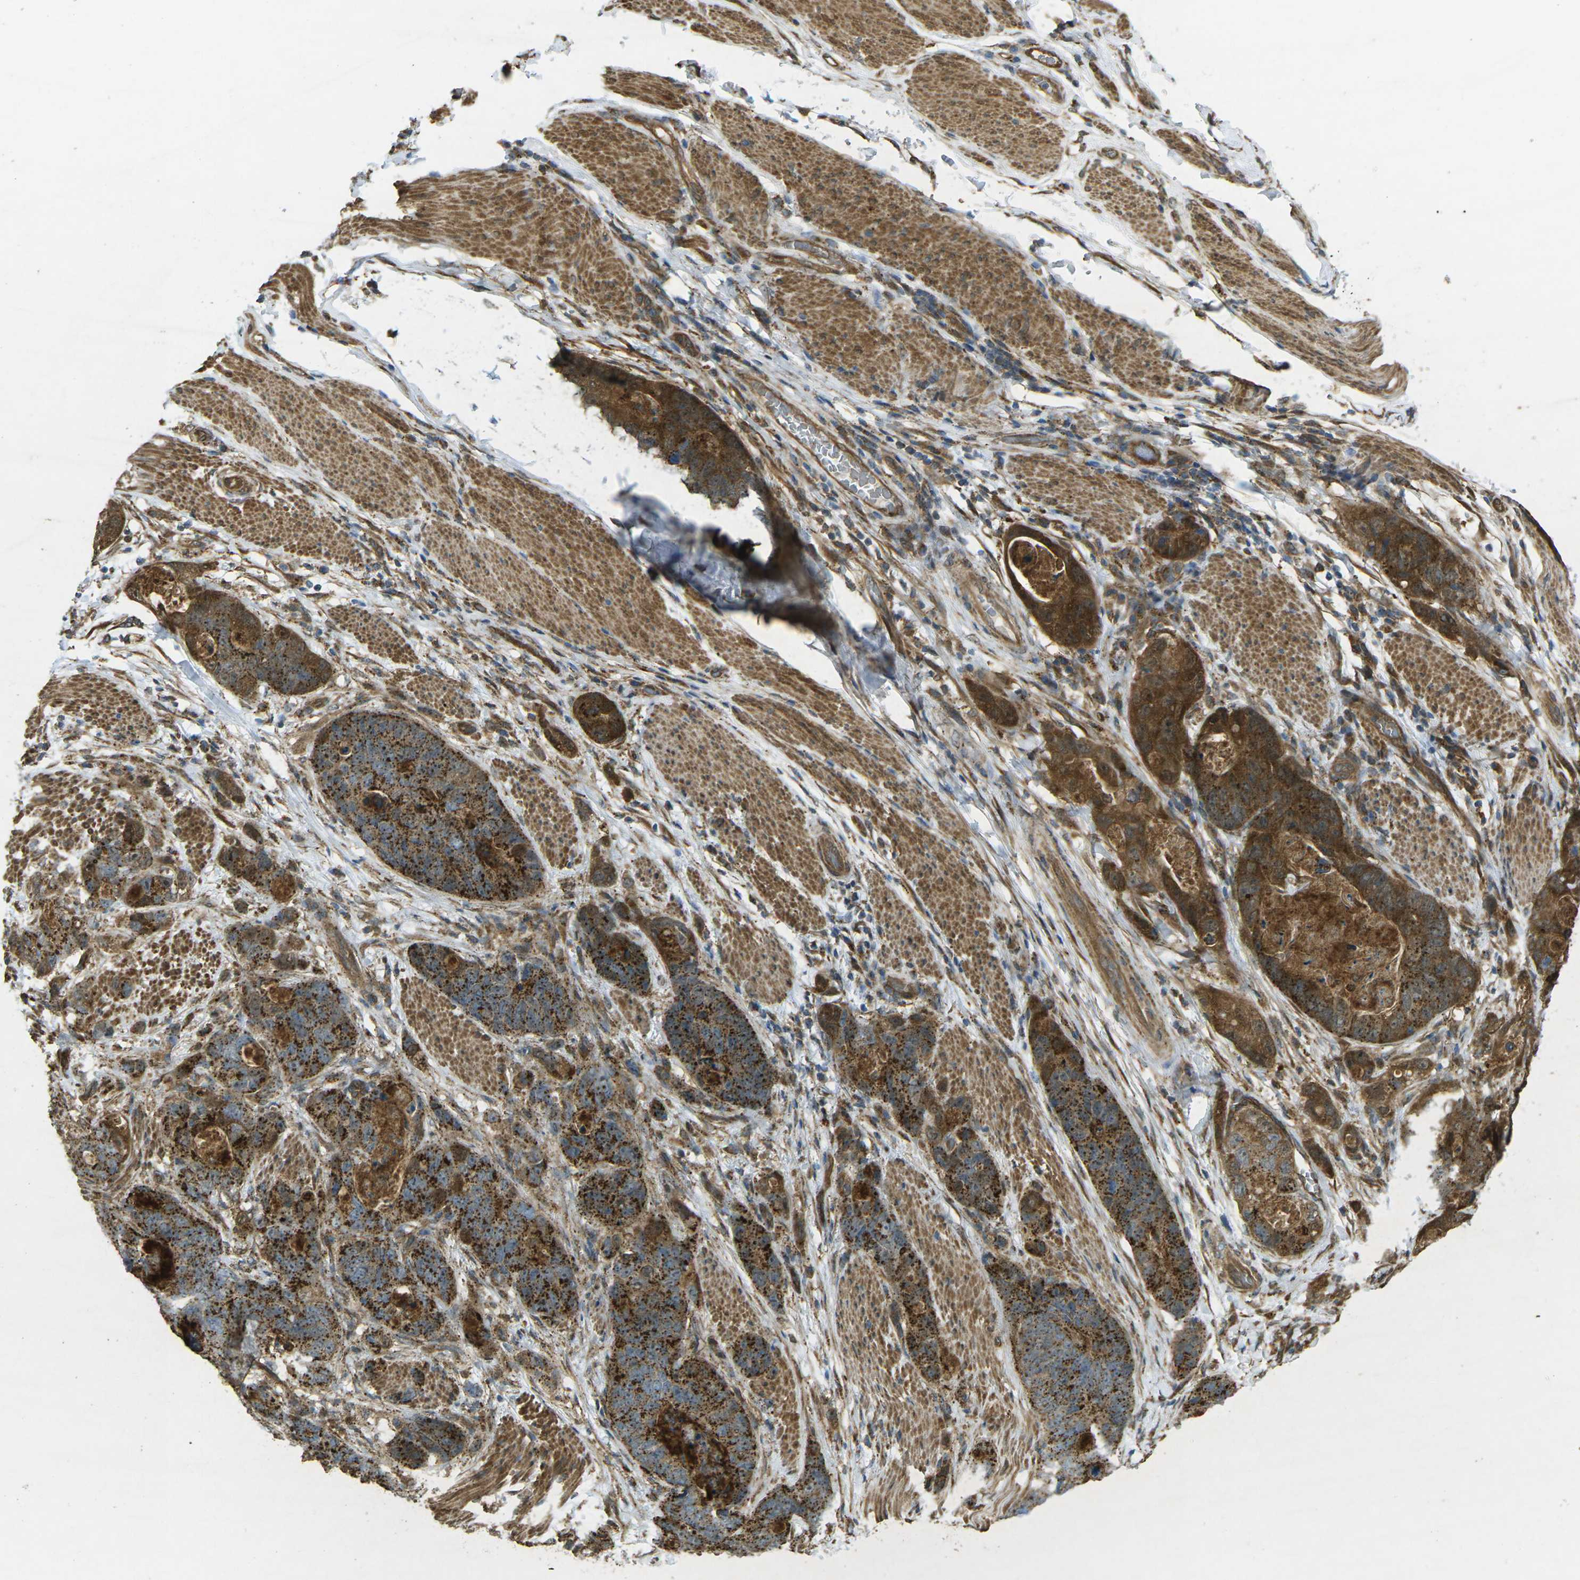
{"staining": {"intensity": "strong", "quantity": ">75%", "location": "cytoplasmic/membranous"}, "tissue": "stomach cancer", "cell_type": "Tumor cells", "image_type": "cancer", "snomed": [{"axis": "morphology", "description": "Adenocarcinoma, NOS"}, {"axis": "topography", "description": "Stomach"}], "caption": "The image demonstrates immunohistochemical staining of adenocarcinoma (stomach). There is strong cytoplasmic/membranous positivity is present in approximately >75% of tumor cells.", "gene": "CHMP3", "patient": {"sex": "female", "age": 89}}